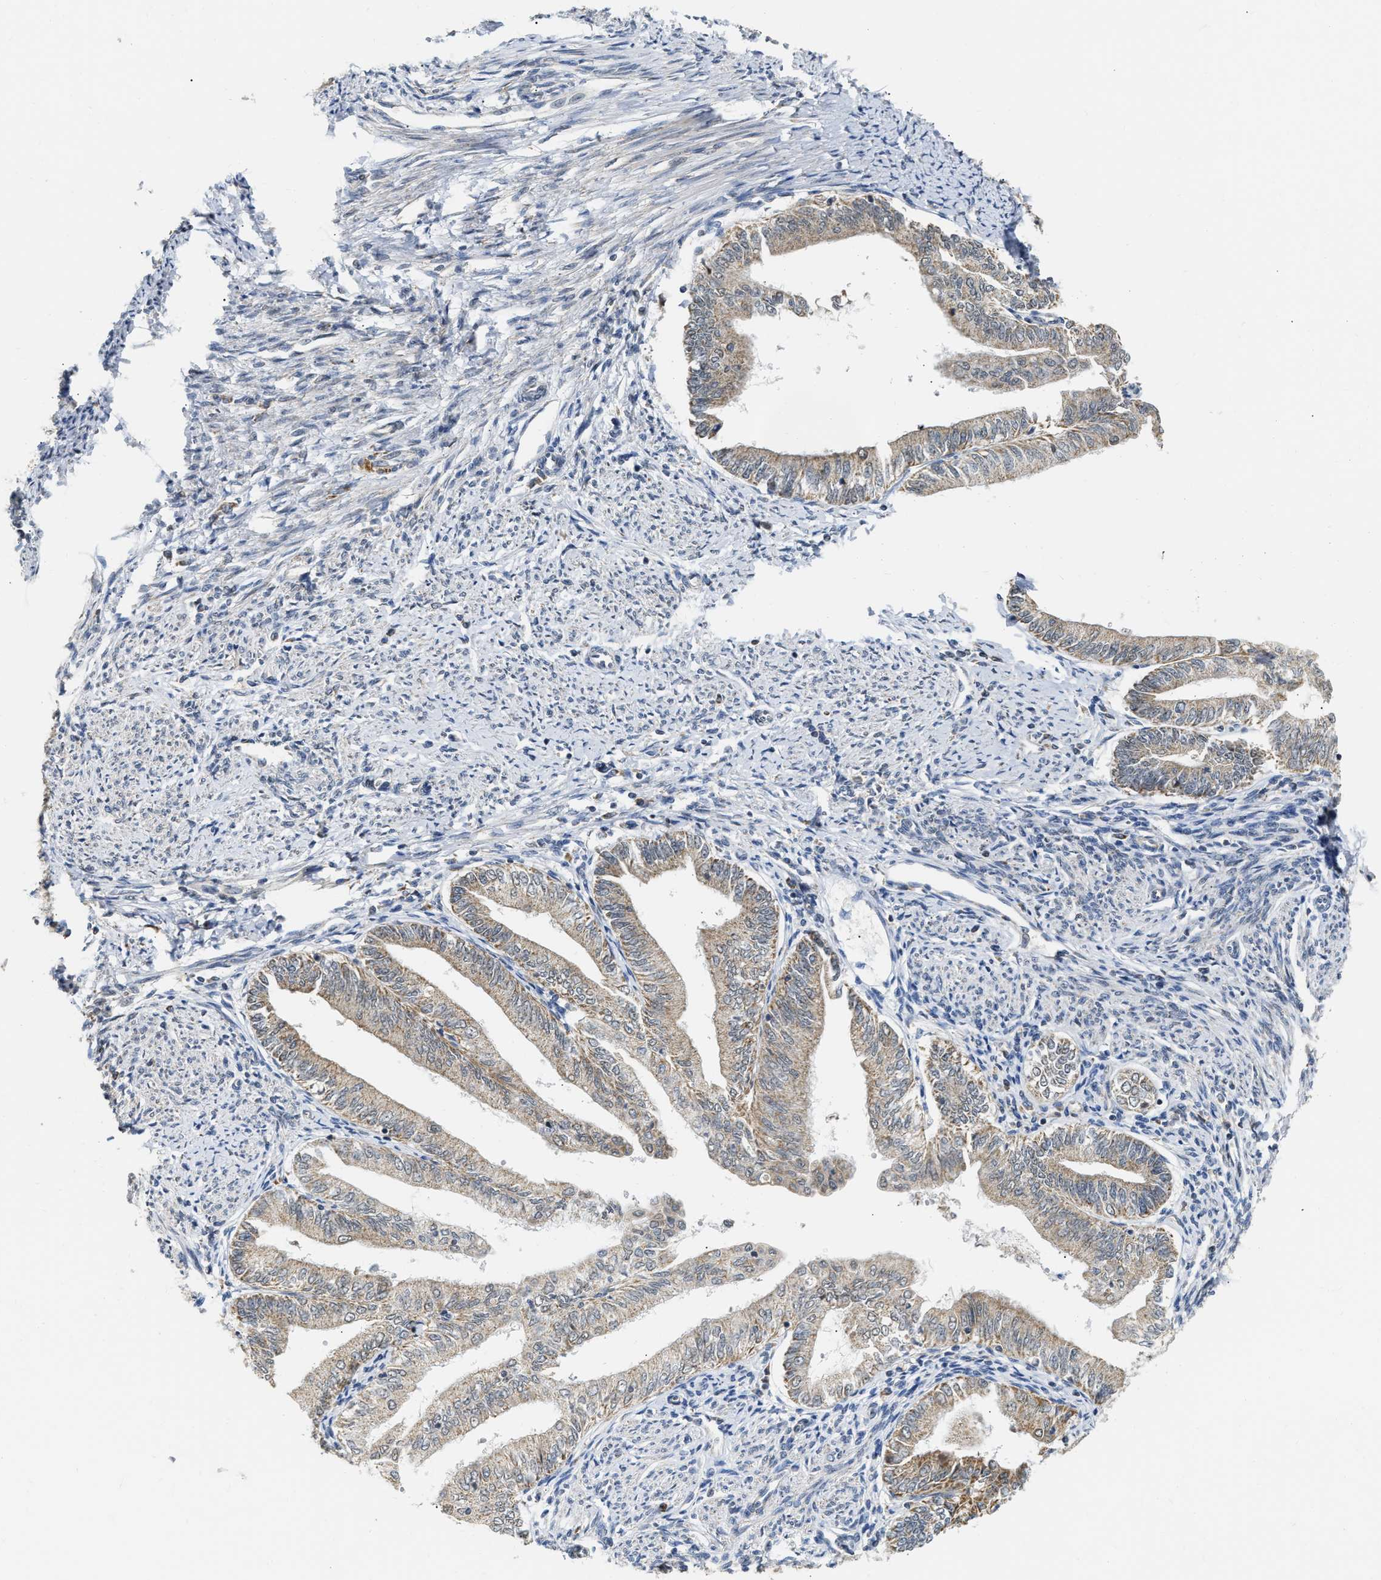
{"staining": {"intensity": "weak", "quantity": ">75%", "location": "cytoplasmic/membranous"}, "tissue": "endometrial cancer", "cell_type": "Tumor cells", "image_type": "cancer", "snomed": [{"axis": "morphology", "description": "Adenocarcinoma, NOS"}, {"axis": "topography", "description": "Endometrium"}], "caption": "A low amount of weak cytoplasmic/membranous positivity is present in about >75% of tumor cells in endometrial cancer tissue.", "gene": "DEPTOR", "patient": {"sex": "female", "age": 66}}